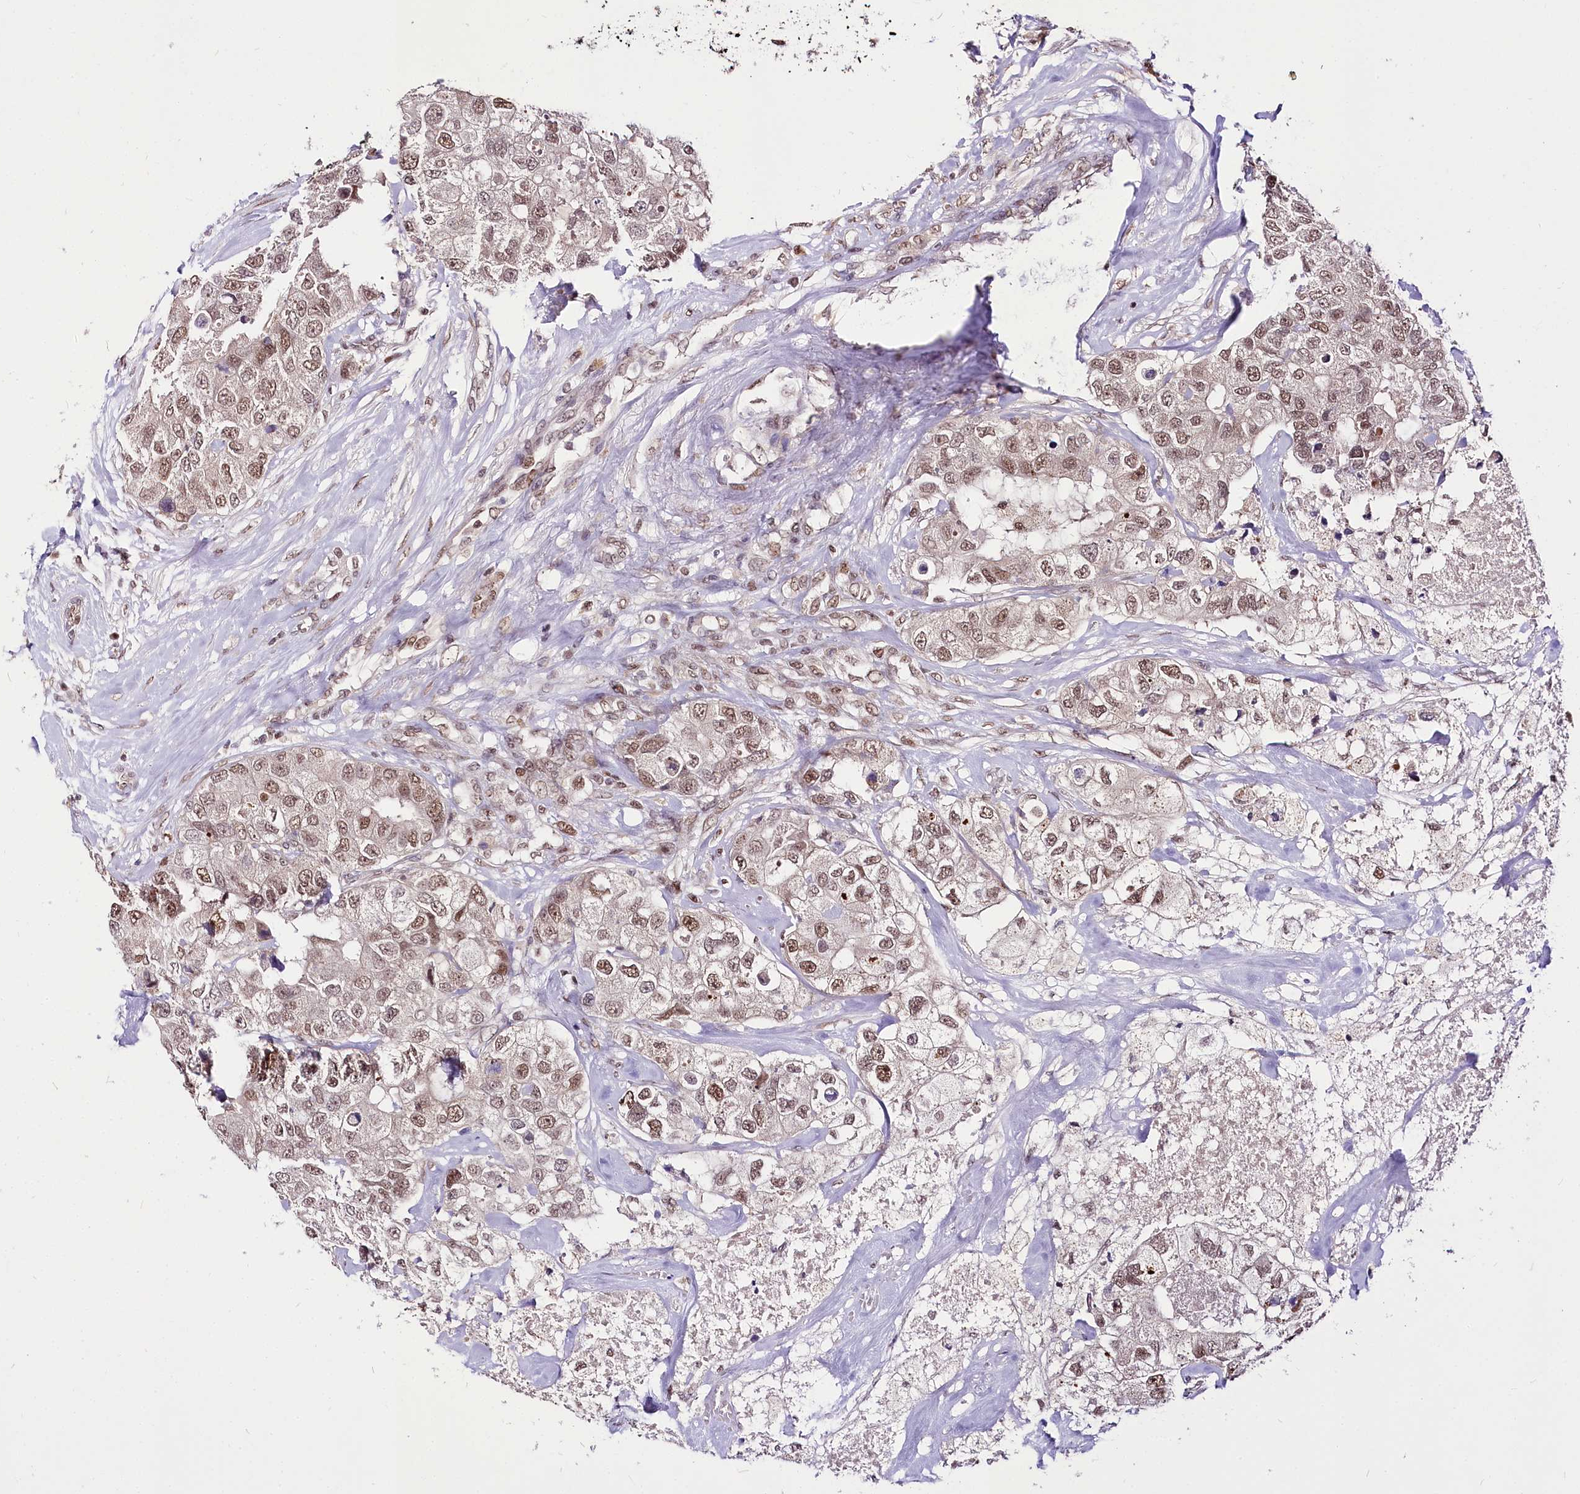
{"staining": {"intensity": "weak", "quantity": ">75%", "location": "nuclear"}, "tissue": "breast cancer", "cell_type": "Tumor cells", "image_type": "cancer", "snomed": [{"axis": "morphology", "description": "Duct carcinoma"}, {"axis": "topography", "description": "Breast"}], "caption": "This histopathology image reveals immunohistochemistry (IHC) staining of human breast cancer, with low weak nuclear expression in about >75% of tumor cells.", "gene": "POLA2", "patient": {"sex": "female", "age": 62}}